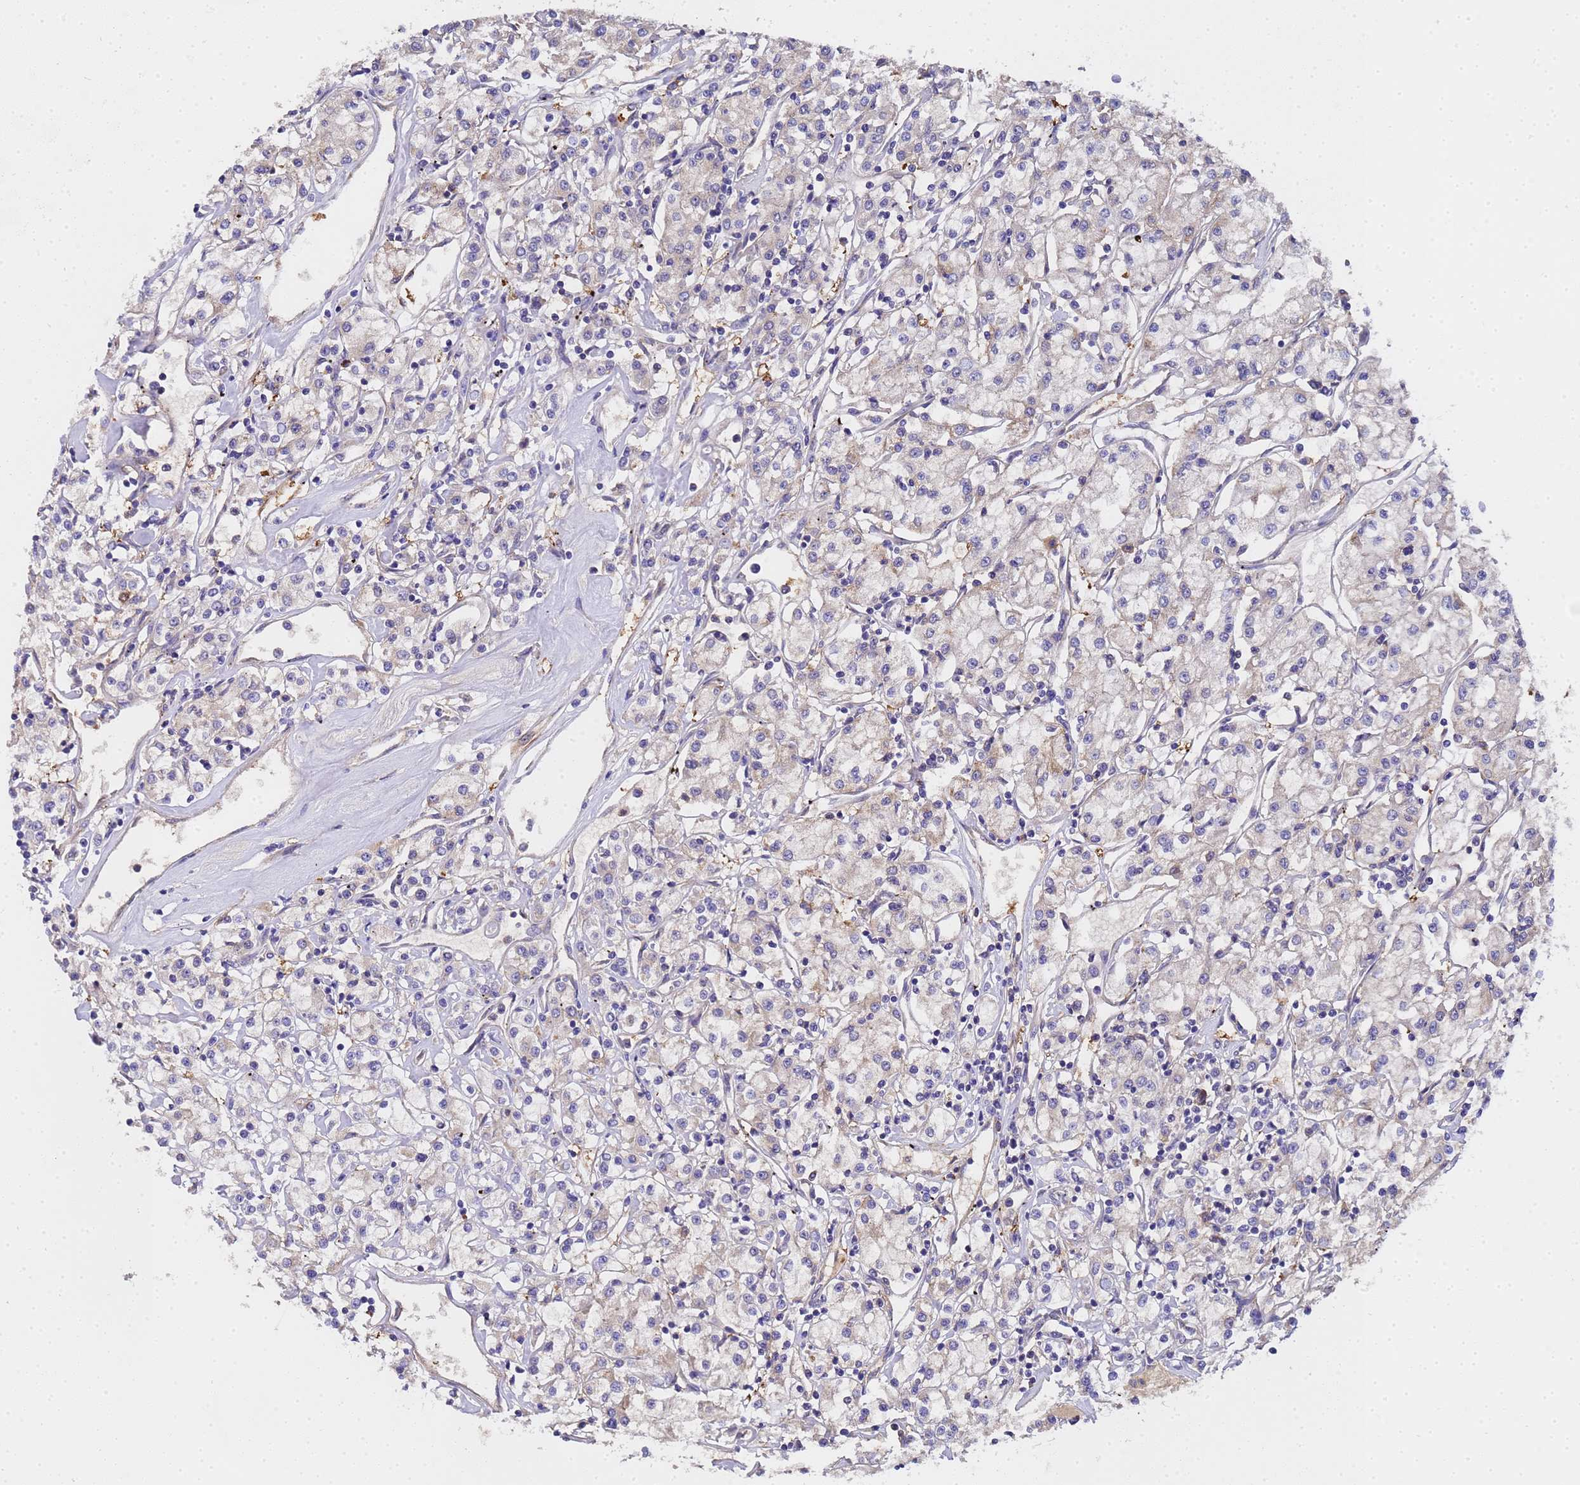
{"staining": {"intensity": "negative", "quantity": "none", "location": "none"}, "tissue": "renal cancer", "cell_type": "Tumor cells", "image_type": "cancer", "snomed": [{"axis": "morphology", "description": "Adenocarcinoma, NOS"}, {"axis": "topography", "description": "Kidney"}], "caption": "Renal adenocarcinoma was stained to show a protein in brown. There is no significant staining in tumor cells.", "gene": "MOCS1", "patient": {"sex": "female", "age": 59}}